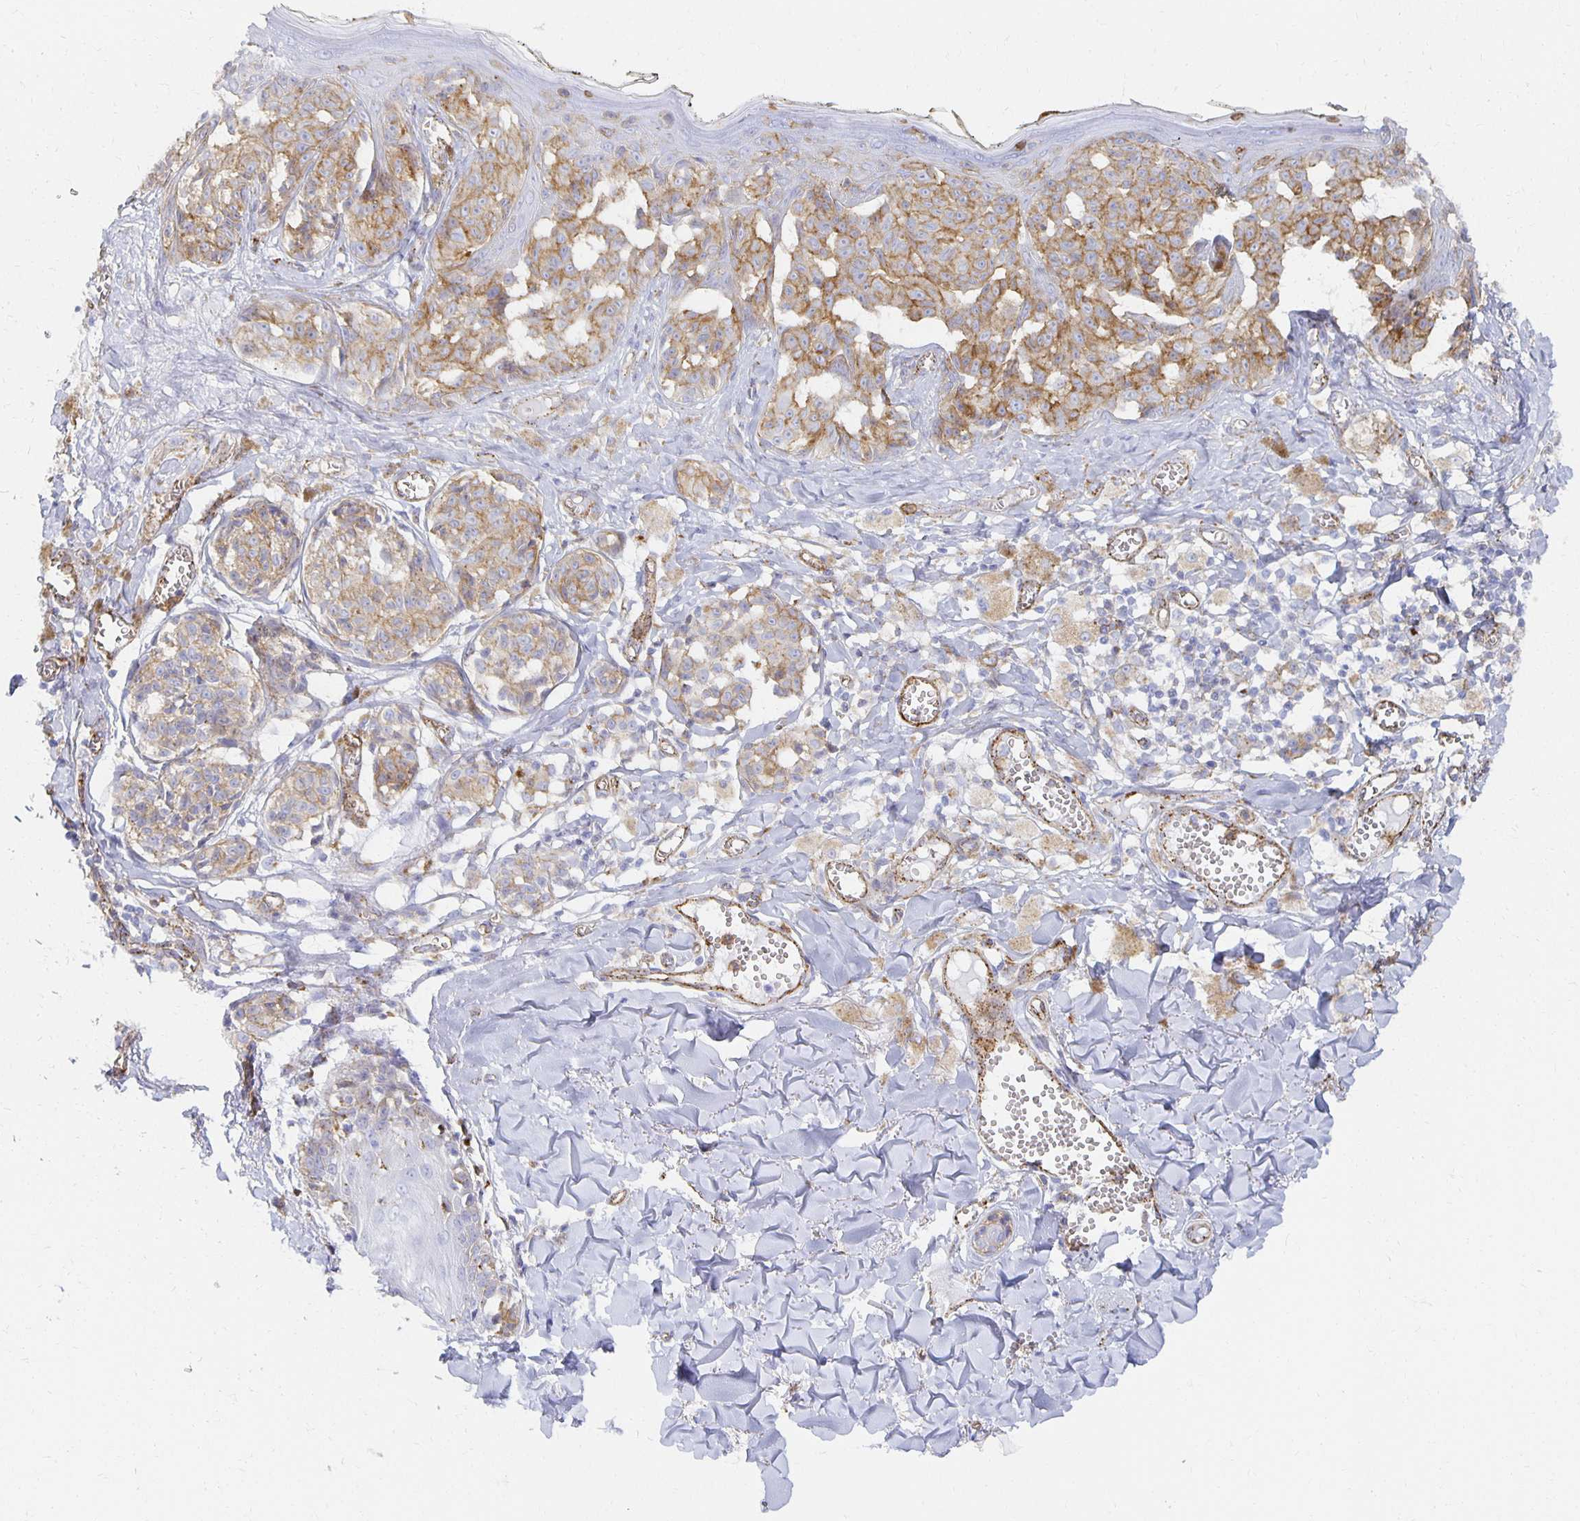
{"staining": {"intensity": "weak", "quantity": ">75%", "location": "cytoplasmic/membranous"}, "tissue": "melanoma", "cell_type": "Tumor cells", "image_type": "cancer", "snomed": [{"axis": "morphology", "description": "Malignant melanoma, NOS"}, {"axis": "topography", "description": "Skin"}], "caption": "Melanoma was stained to show a protein in brown. There is low levels of weak cytoplasmic/membranous positivity in about >75% of tumor cells.", "gene": "TAAR1", "patient": {"sex": "female", "age": 43}}